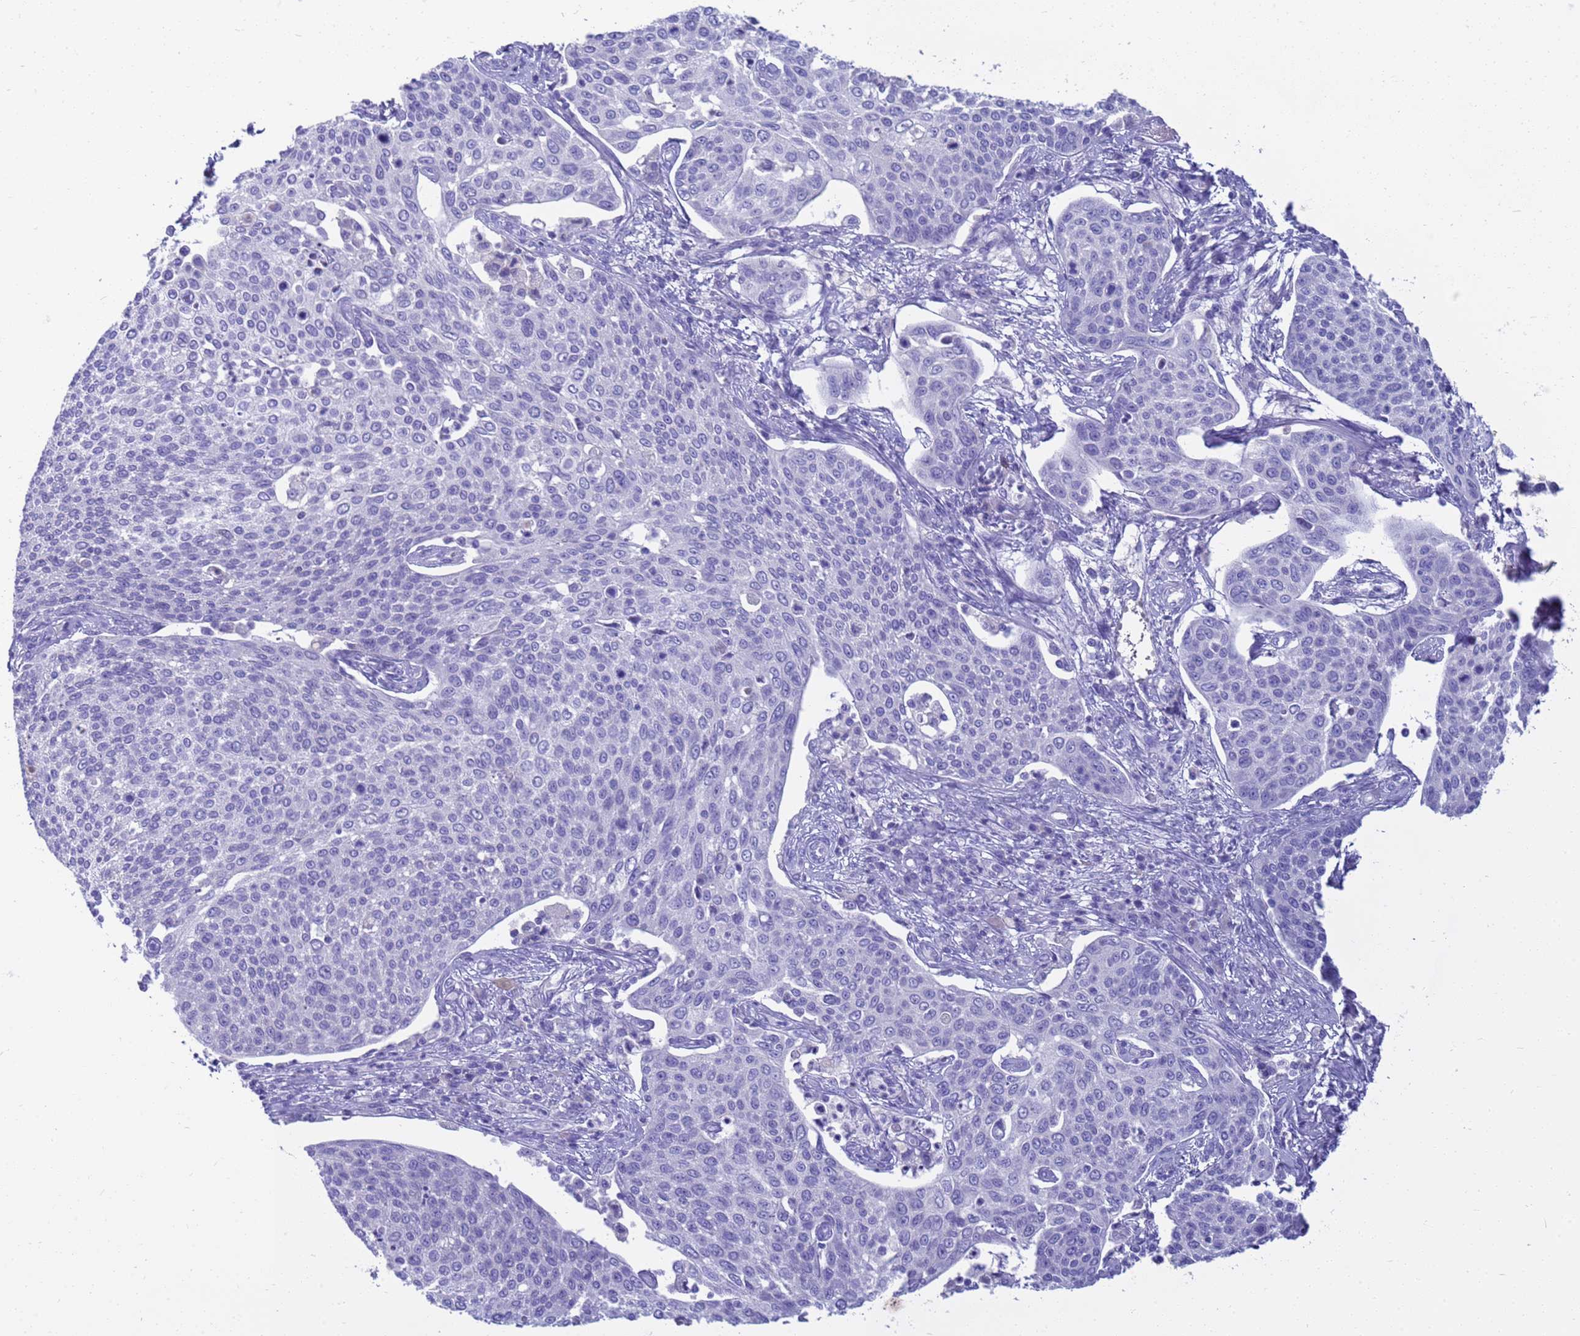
{"staining": {"intensity": "negative", "quantity": "none", "location": "none"}, "tissue": "cervical cancer", "cell_type": "Tumor cells", "image_type": "cancer", "snomed": [{"axis": "morphology", "description": "Squamous cell carcinoma, NOS"}, {"axis": "topography", "description": "Cervix"}], "caption": "IHC histopathology image of human cervical squamous cell carcinoma stained for a protein (brown), which reveals no expression in tumor cells.", "gene": "SYCN", "patient": {"sex": "female", "age": 34}}